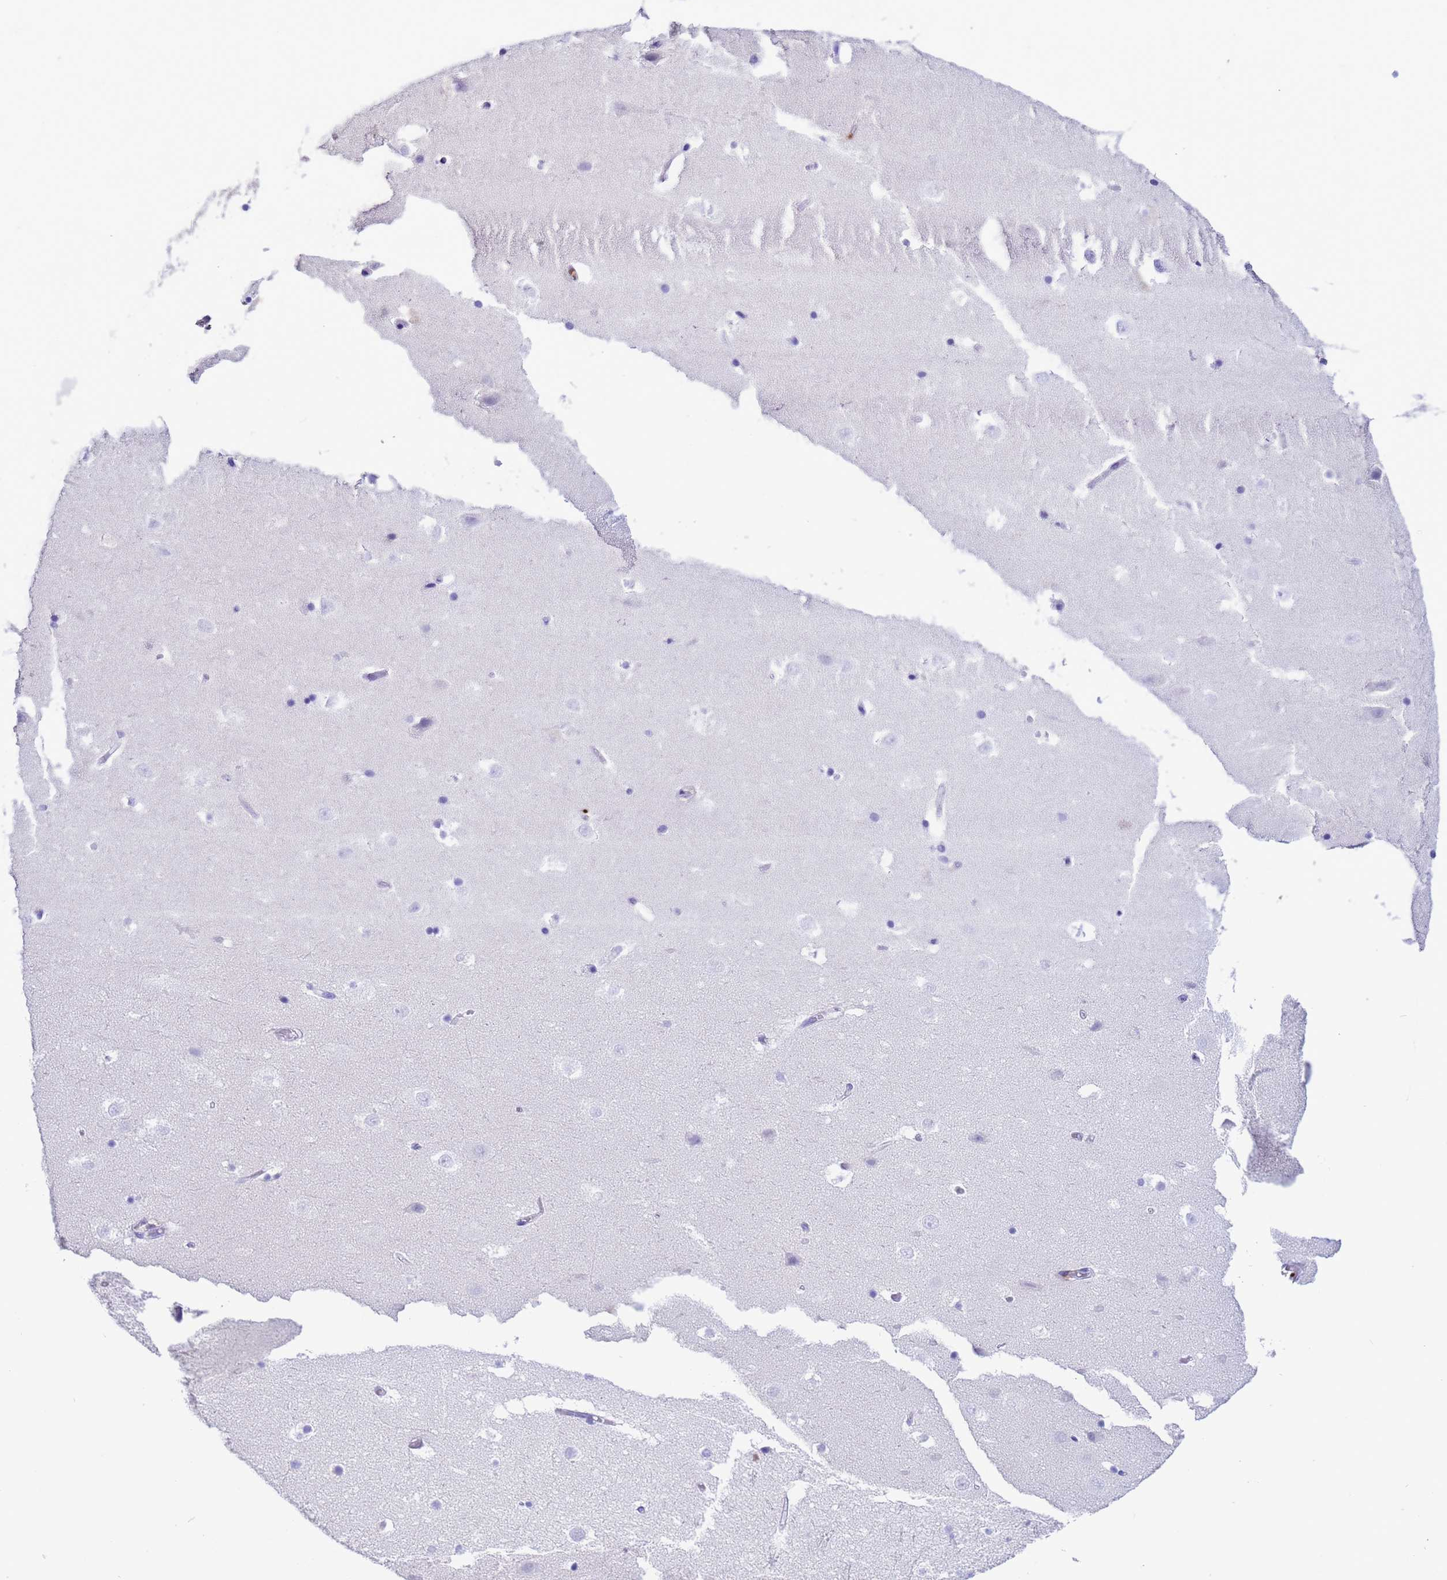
{"staining": {"intensity": "negative", "quantity": "none", "location": "none"}, "tissue": "hippocampus", "cell_type": "Glial cells", "image_type": "normal", "snomed": [{"axis": "morphology", "description": "Normal tissue, NOS"}, {"axis": "topography", "description": "Hippocampus"}], "caption": "Immunohistochemistry image of benign hippocampus stained for a protein (brown), which exhibits no staining in glial cells.", "gene": "AKR1C2", "patient": {"sex": "female", "age": 52}}